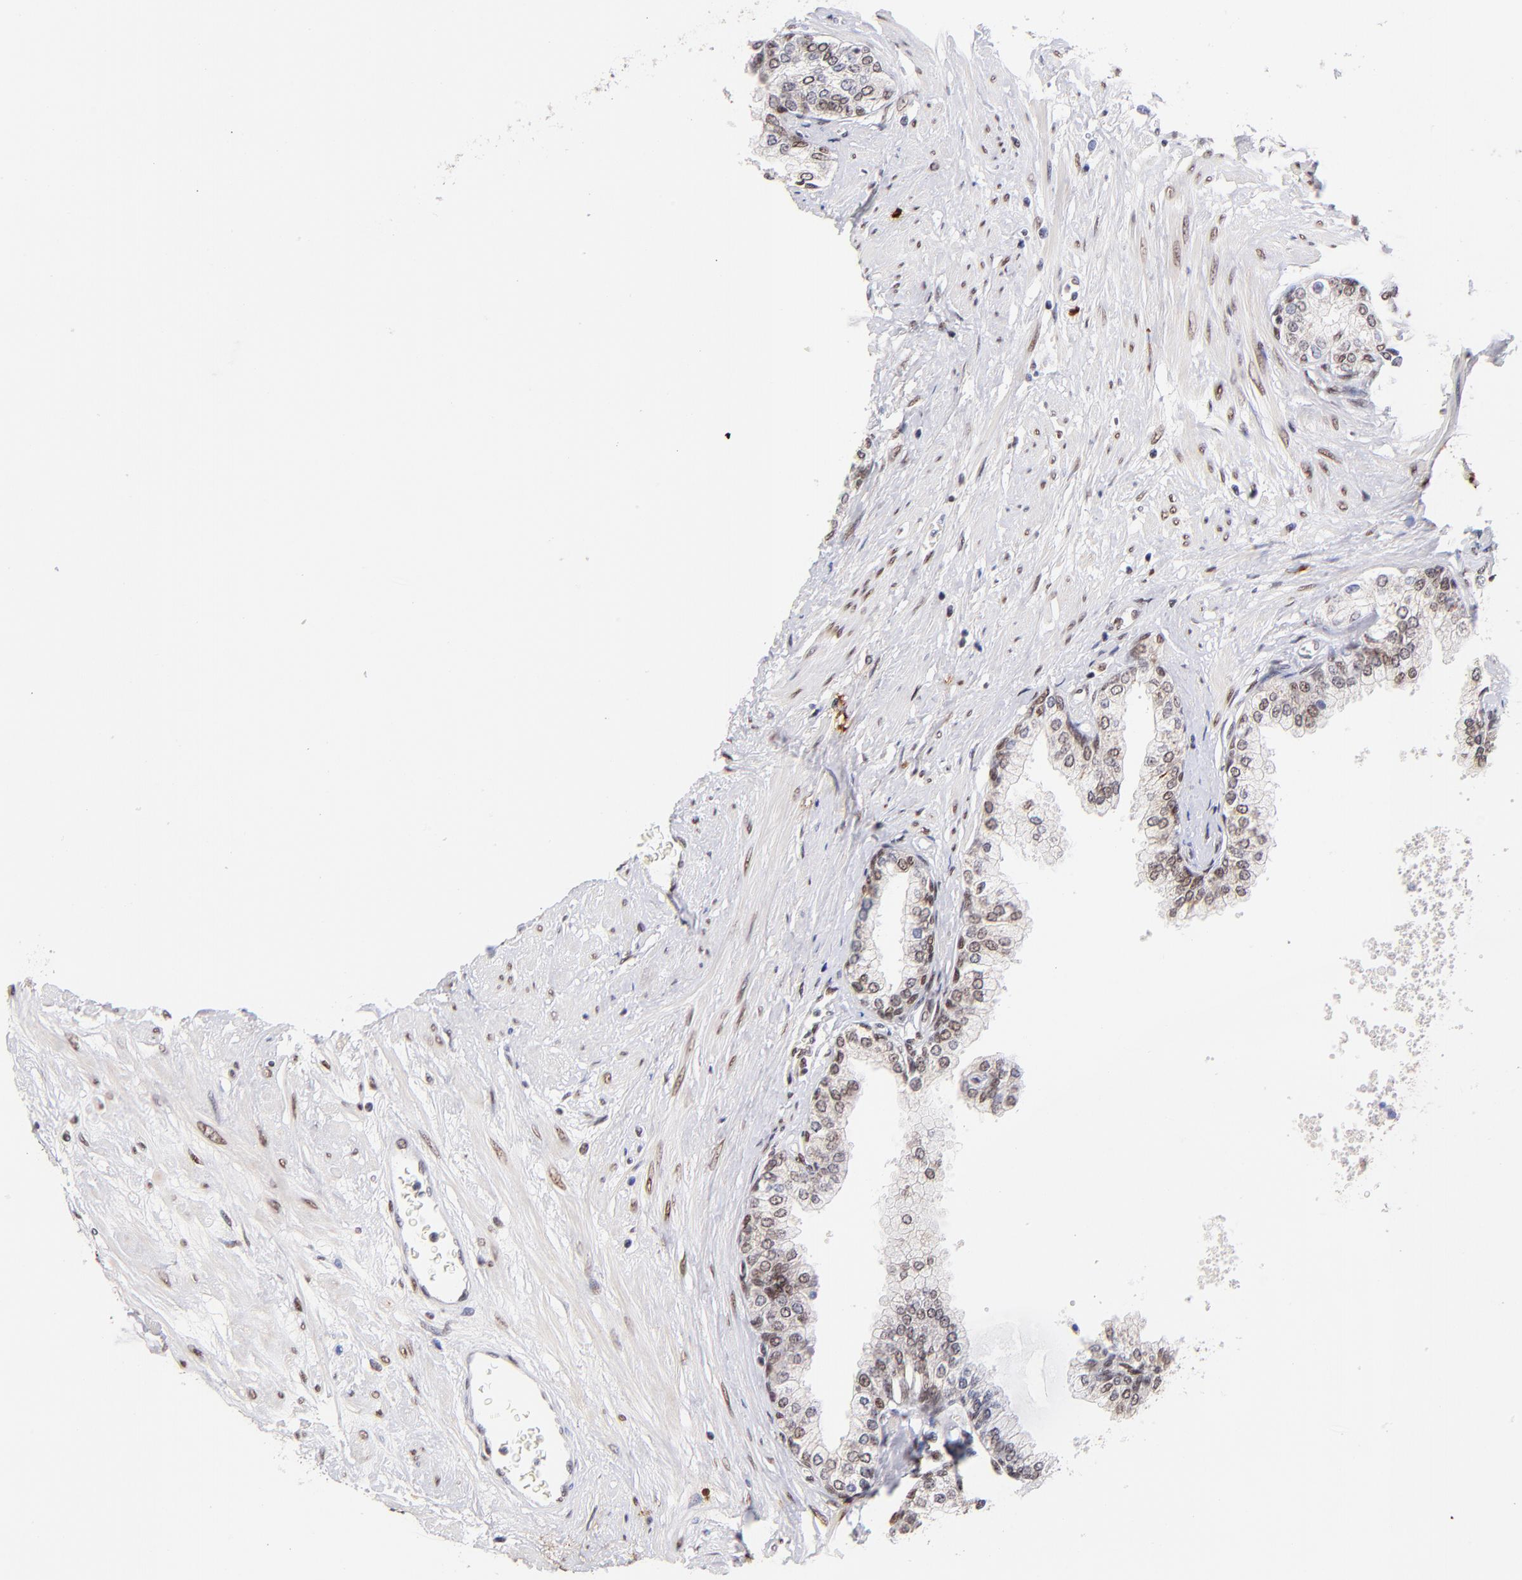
{"staining": {"intensity": "moderate", "quantity": ">75%", "location": "nuclear"}, "tissue": "prostate", "cell_type": "Glandular cells", "image_type": "normal", "snomed": [{"axis": "morphology", "description": "Normal tissue, NOS"}, {"axis": "topography", "description": "Prostate"}], "caption": "Immunohistochemical staining of unremarkable human prostate reveals >75% levels of moderate nuclear protein staining in approximately >75% of glandular cells. (brown staining indicates protein expression, while blue staining denotes nuclei).", "gene": "MIDEAS", "patient": {"sex": "male", "age": 60}}